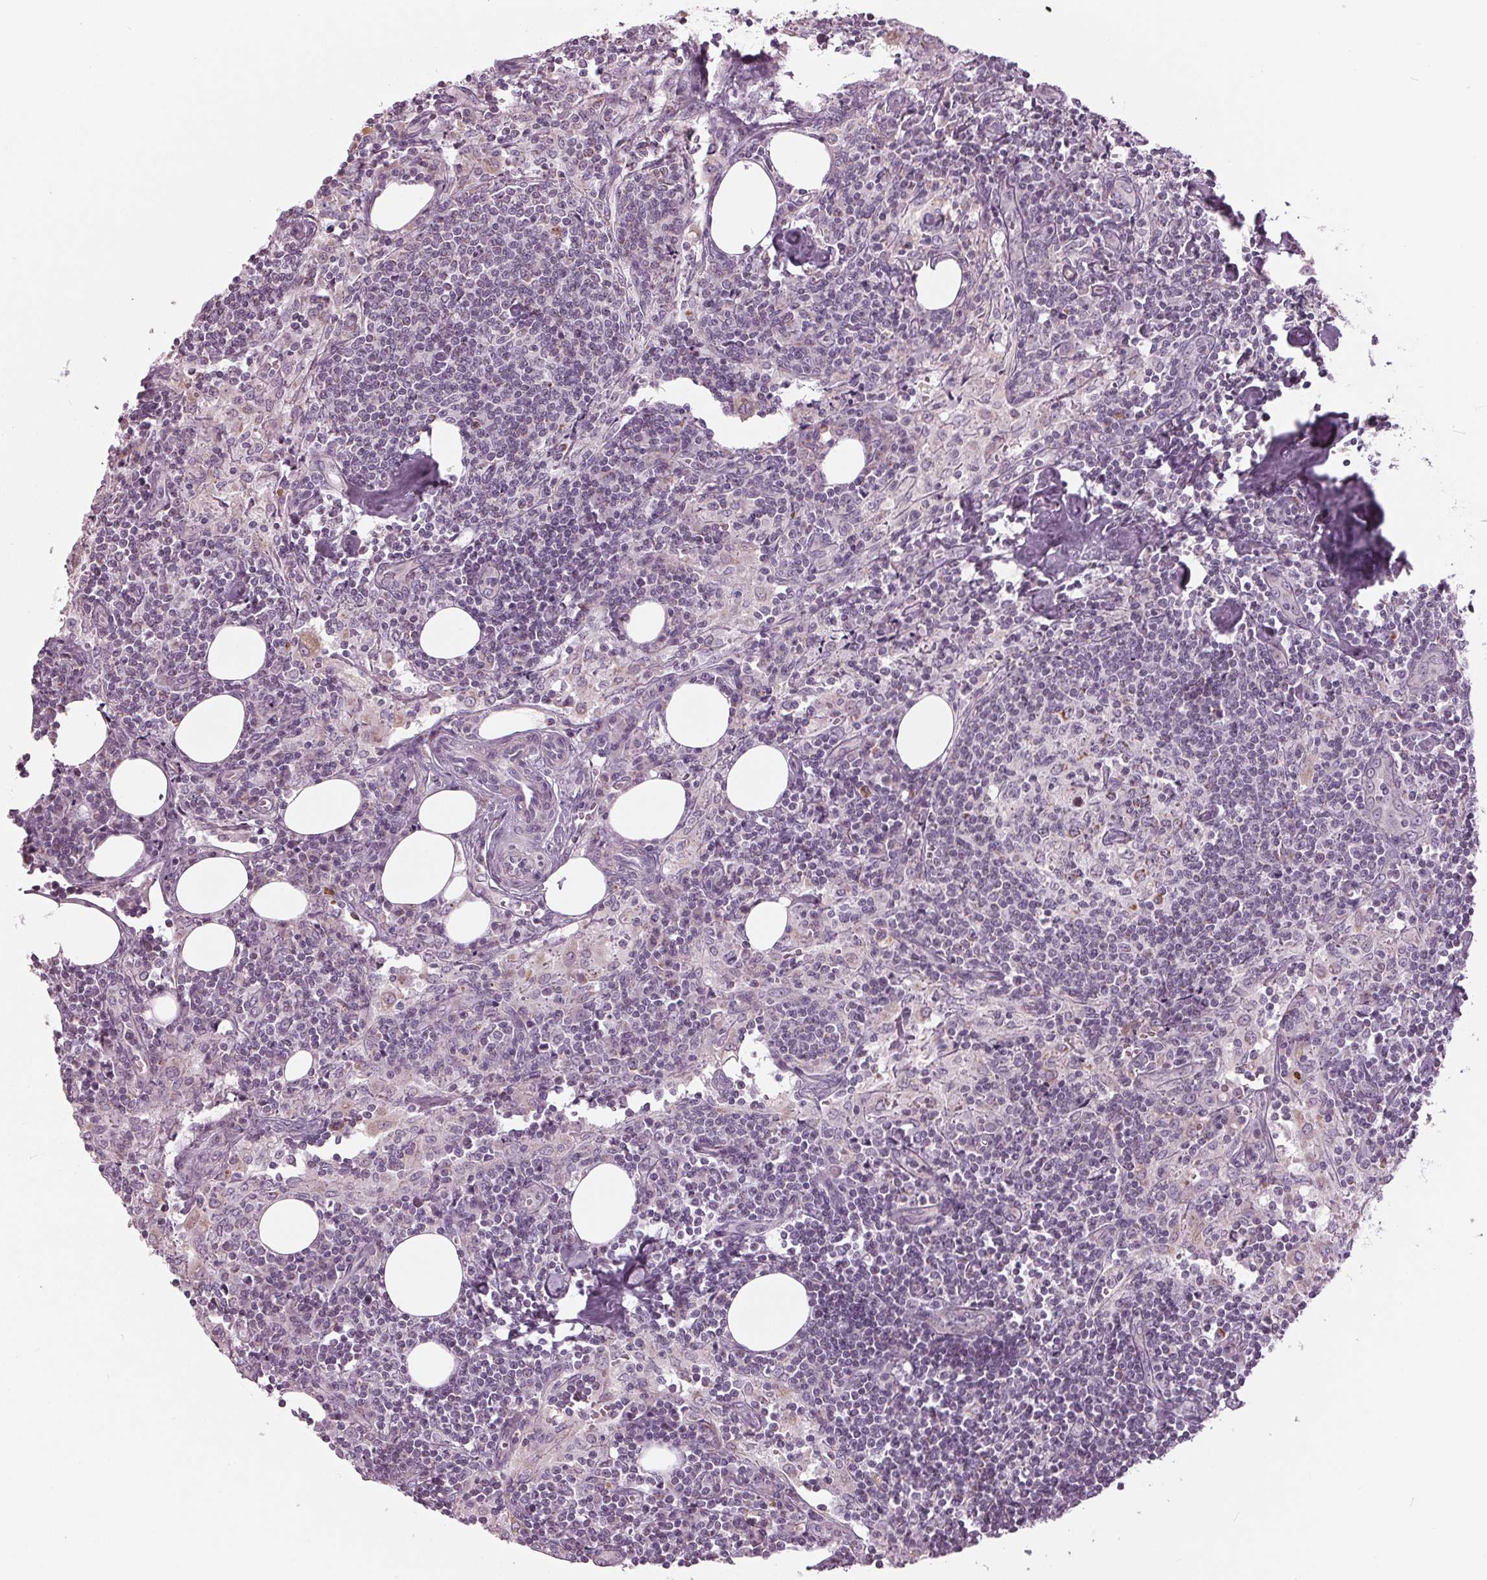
{"staining": {"intensity": "moderate", "quantity": "25%-75%", "location": "cytoplasmic/membranous"}, "tissue": "lymph node", "cell_type": "Germinal center cells", "image_type": "normal", "snomed": [{"axis": "morphology", "description": "Normal tissue, NOS"}, {"axis": "topography", "description": "Lymph node"}], "caption": "Protein analysis of benign lymph node displays moderate cytoplasmic/membranous staining in about 25%-75% of germinal center cells.", "gene": "SAMD4A", "patient": {"sex": "male", "age": 55}}